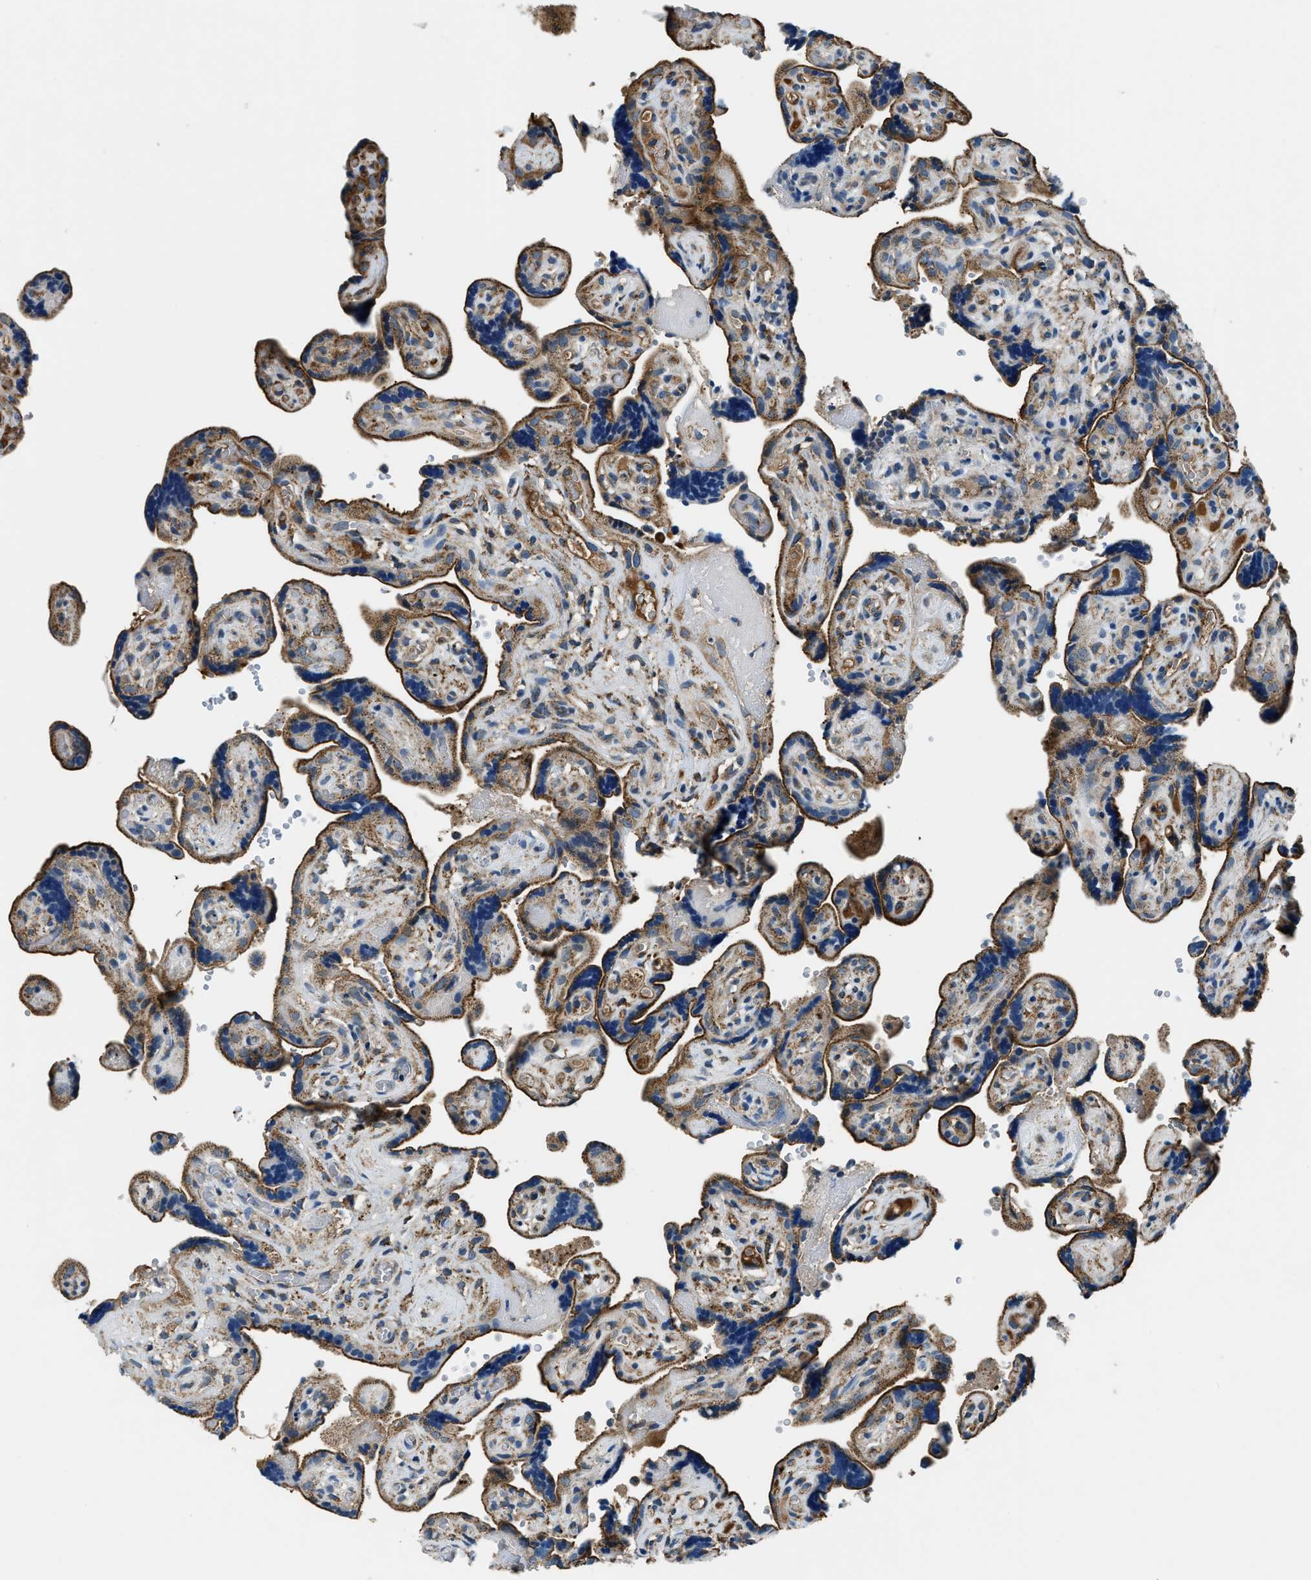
{"staining": {"intensity": "moderate", "quantity": ">75%", "location": "cytoplasmic/membranous"}, "tissue": "placenta", "cell_type": "Decidual cells", "image_type": "normal", "snomed": [{"axis": "morphology", "description": "Normal tissue, NOS"}, {"axis": "topography", "description": "Placenta"}], "caption": "An IHC photomicrograph of benign tissue is shown. Protein staining in brown labels moderate cytoplasmic/membranous positivity in placenta within decidual cells.", "gene": "EEA1", "patient": {"sex": "female", "age": 30}}